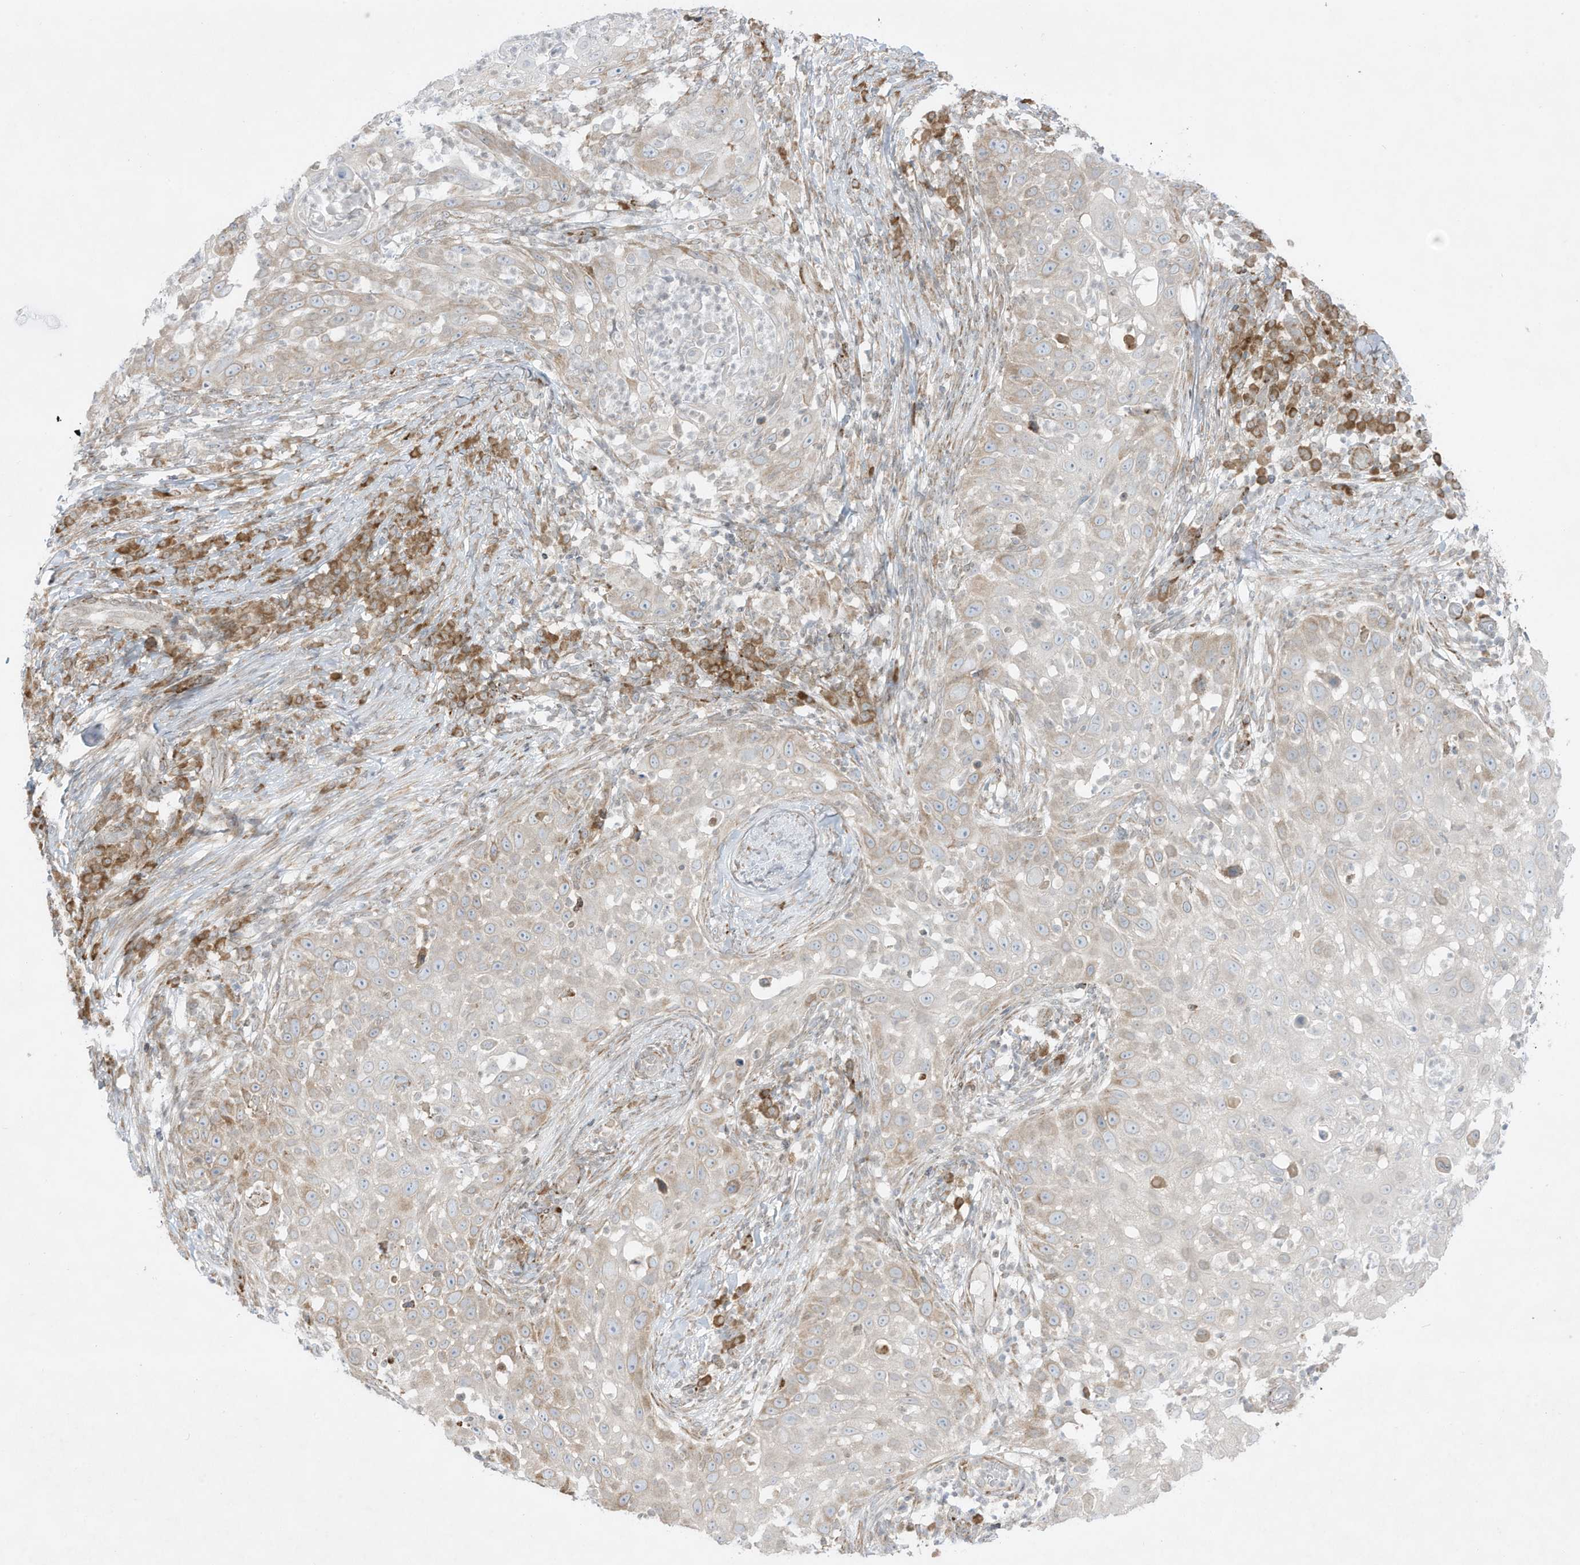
{"staining": {"intensity": "weak", "quantity": "<25%", "location": "cytoplasmic/membranous"}, "tissue": "skin cancer", "cell_type": "Tumor cells", "image_type": "cancer", "snomed": [{"axis": "morphology", "description": "Squamous cell carcinoma, NOS"}, {"axis": "topography", "description": "Skin"}], "caption": "The histopathology image reveals no staining of tumor cells in skin cancer (squamous cell carcinoma). Brightfield microscopy of IHC stained with DAB (3,3'-diaminobenzidine) (brown) and hematoxylin (blue), captured at high magnification.", "gene": "PTK6", "patient": {"sex": "female", "age": 44}}